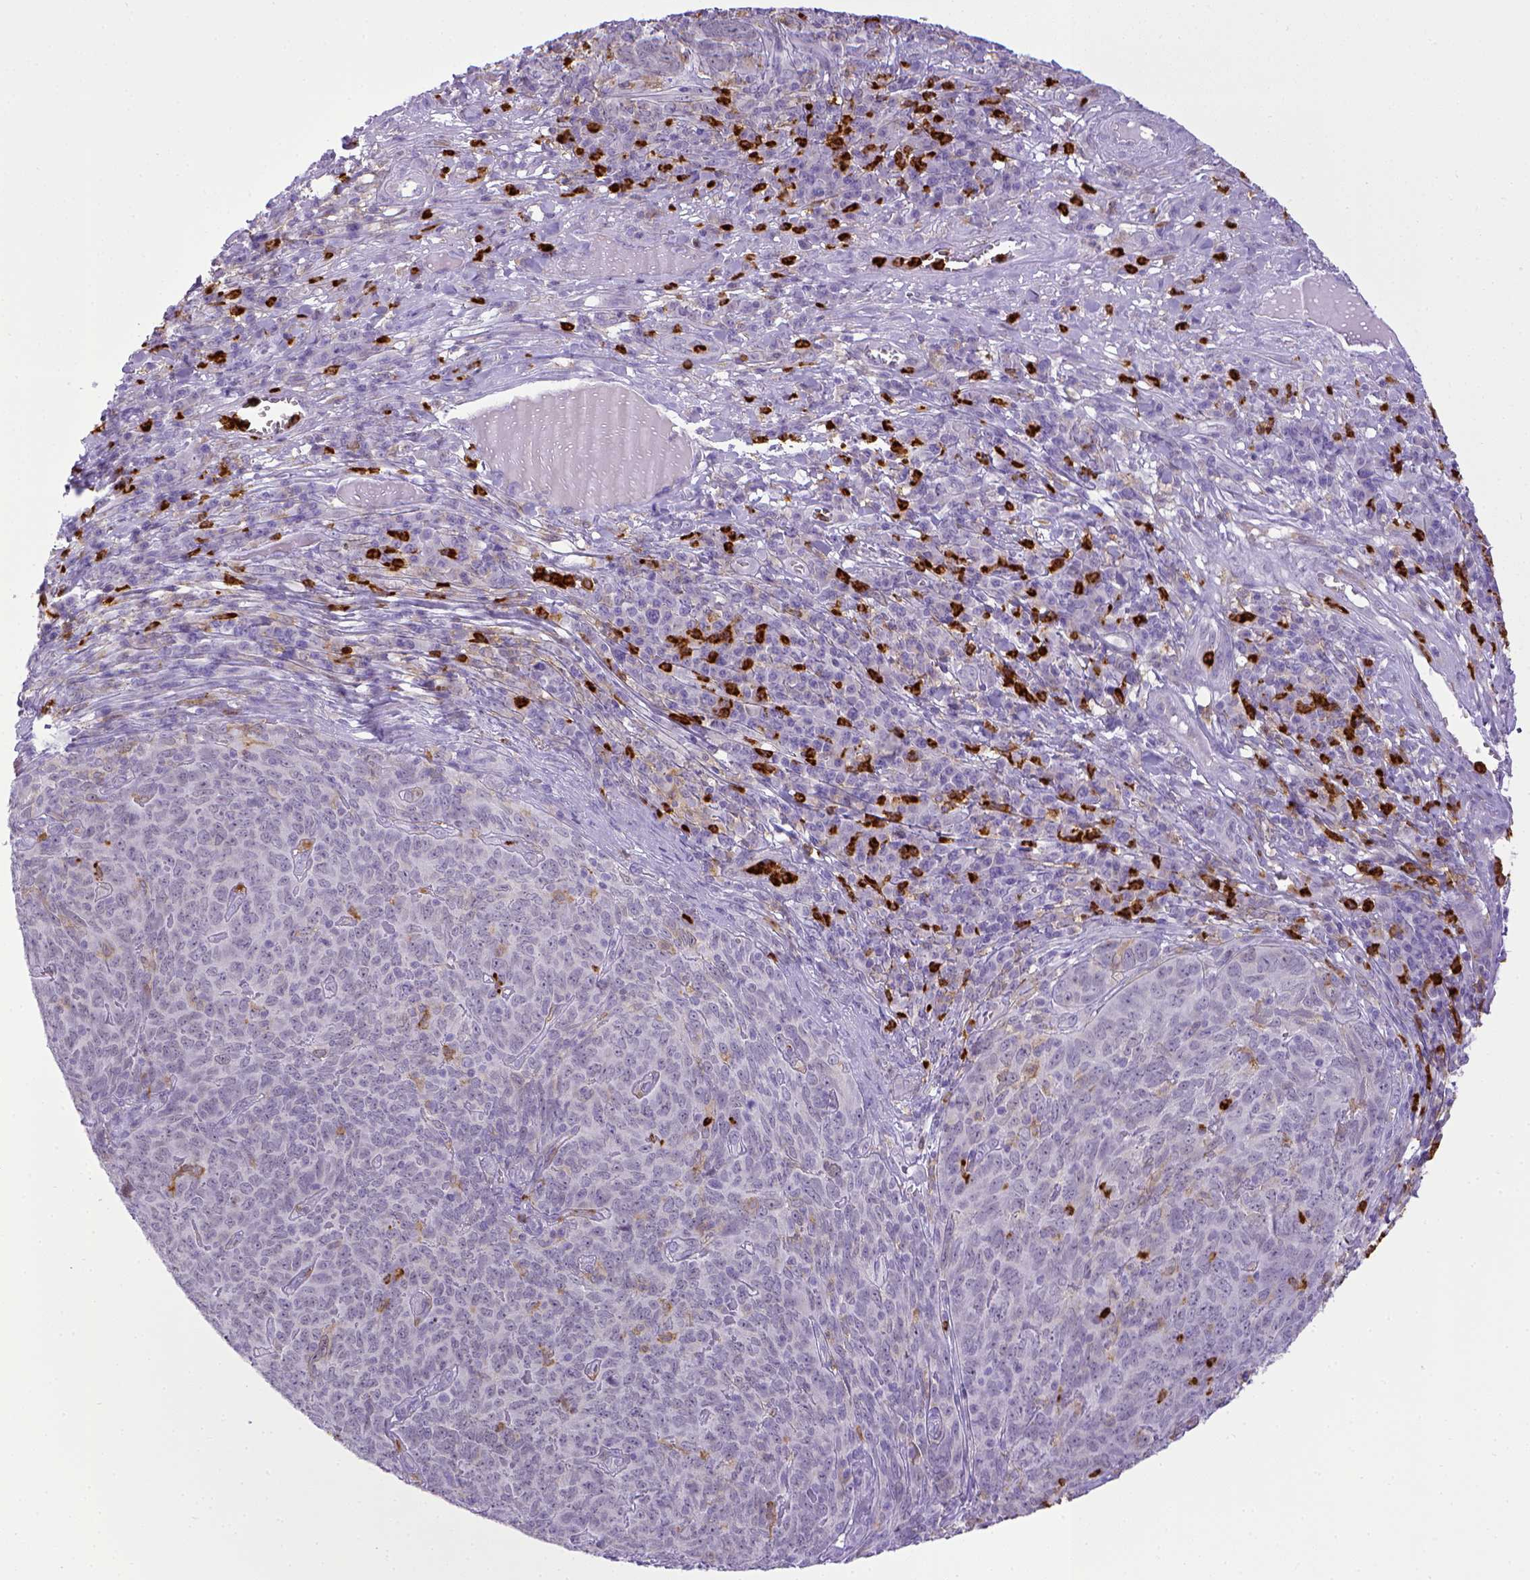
{"staining": {"intensity": "negative", "quantity": "none", "location": "none"}, "tissue": "skin cancer", "cell_type": "Tumor cells", "image_type": "cancer", "snomed": [{"axis": "morphology", "description": "Squamous cell carcinoma, NOS"}, {"axis": "topography", "description": "Skin"}, {"axis": "topography", "description": "Anal"}], "caption": "Immunohistochemistry (IHC) photomicrograph of human skin cancer stained for a protein (brown), which shows no positivity in tumor cells.", "gene": "ITGAM", "patient": {"sex": "female", "age": 51}}